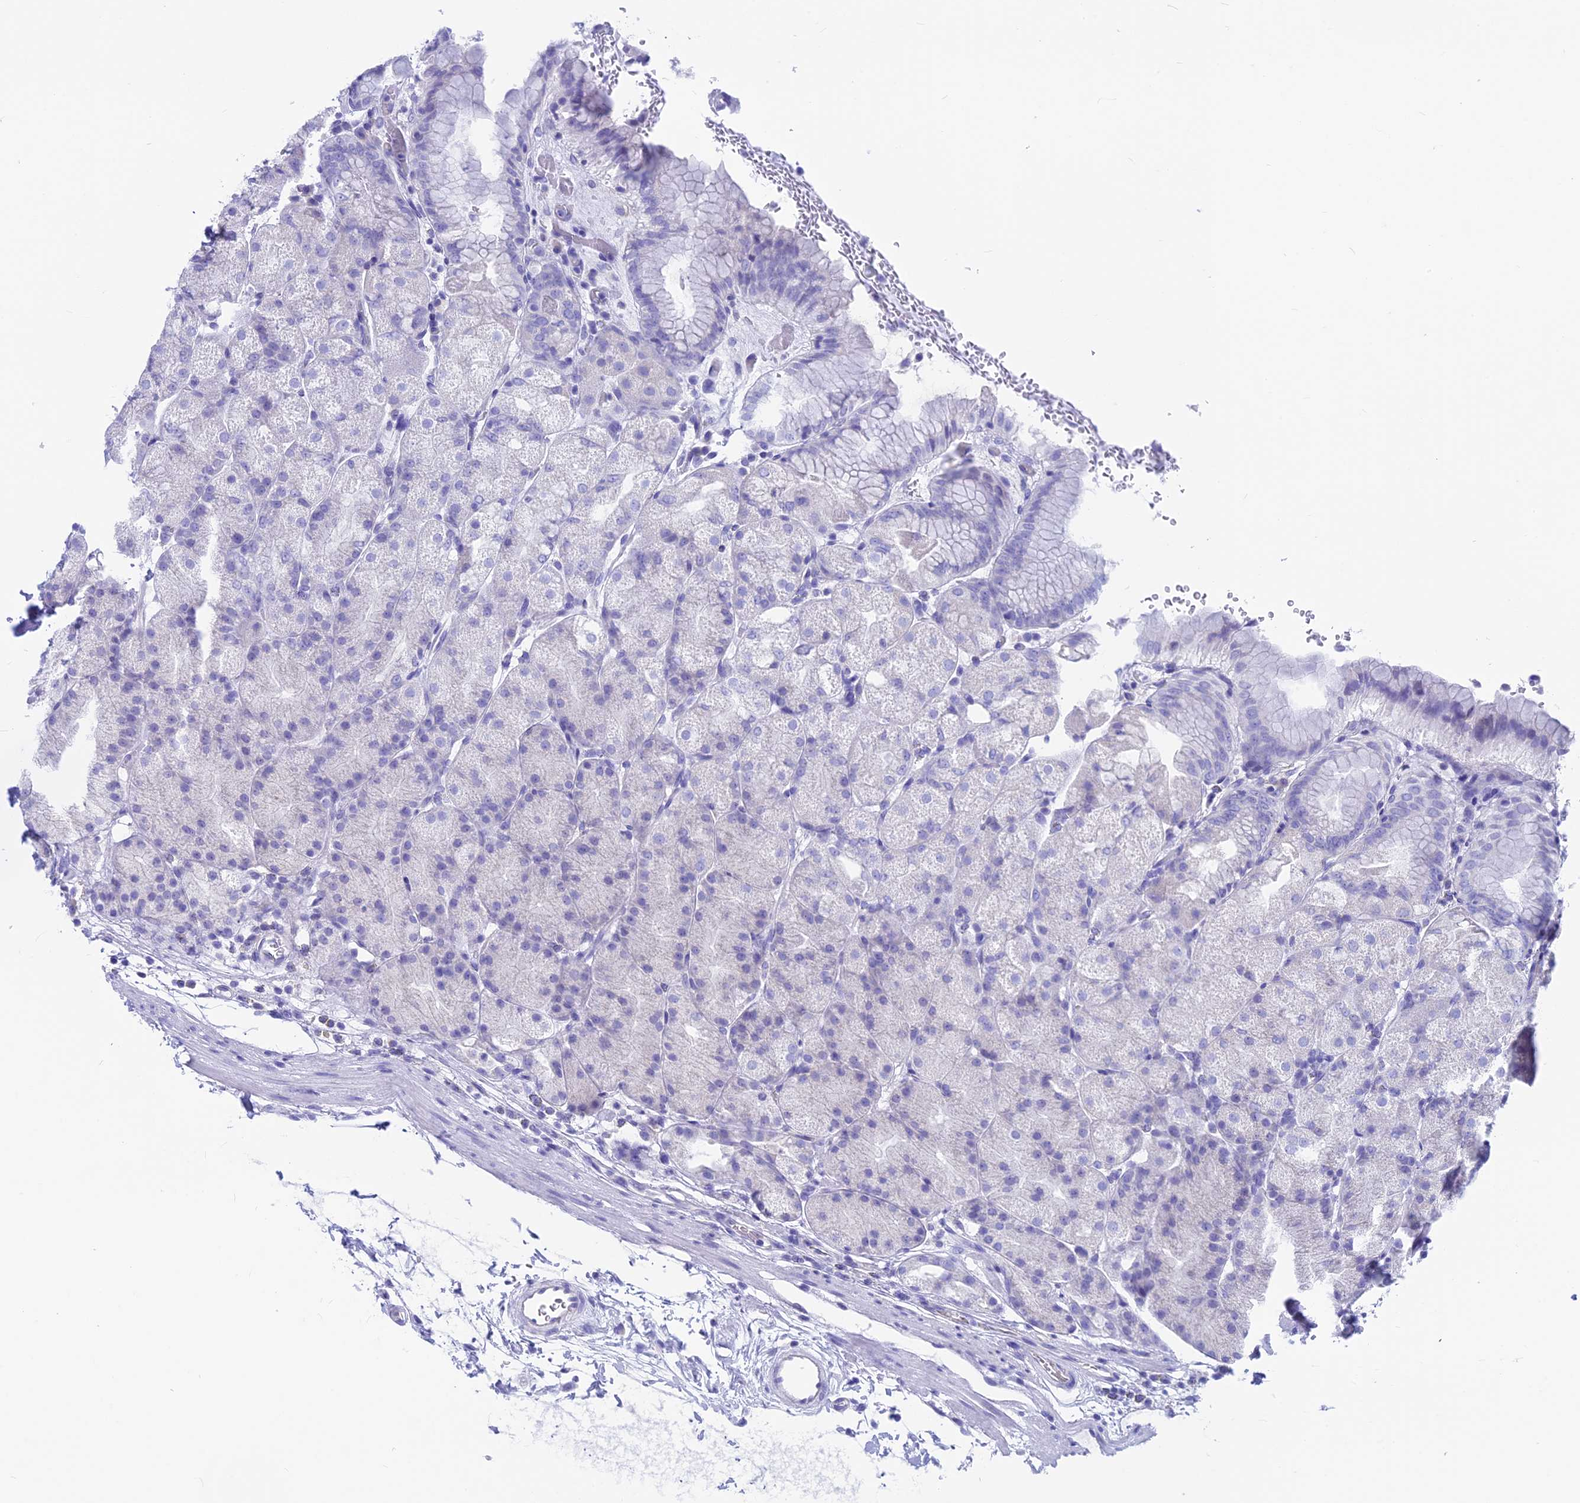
{"staining": {"intensity": "negative", "quantity": "none", "location": "none"}, "tissue": "stomach", "cell_type": "Glandular cells", "image_type": "normal", "snomed": [{"axis": "morphology", "description": "Normal tissue, NOS"}, {"axis": "topography", "description": "Stomach, upper"}, {"axis": "topography", "description": "Stomach, lower"}], "caption": "This is an immunohistochemistry (IHC) histopathology image of normal stomach. There is no positivity in glandular cells.", "gene": "GNGT2", "patient": {"sex": "male", "age": 62}}